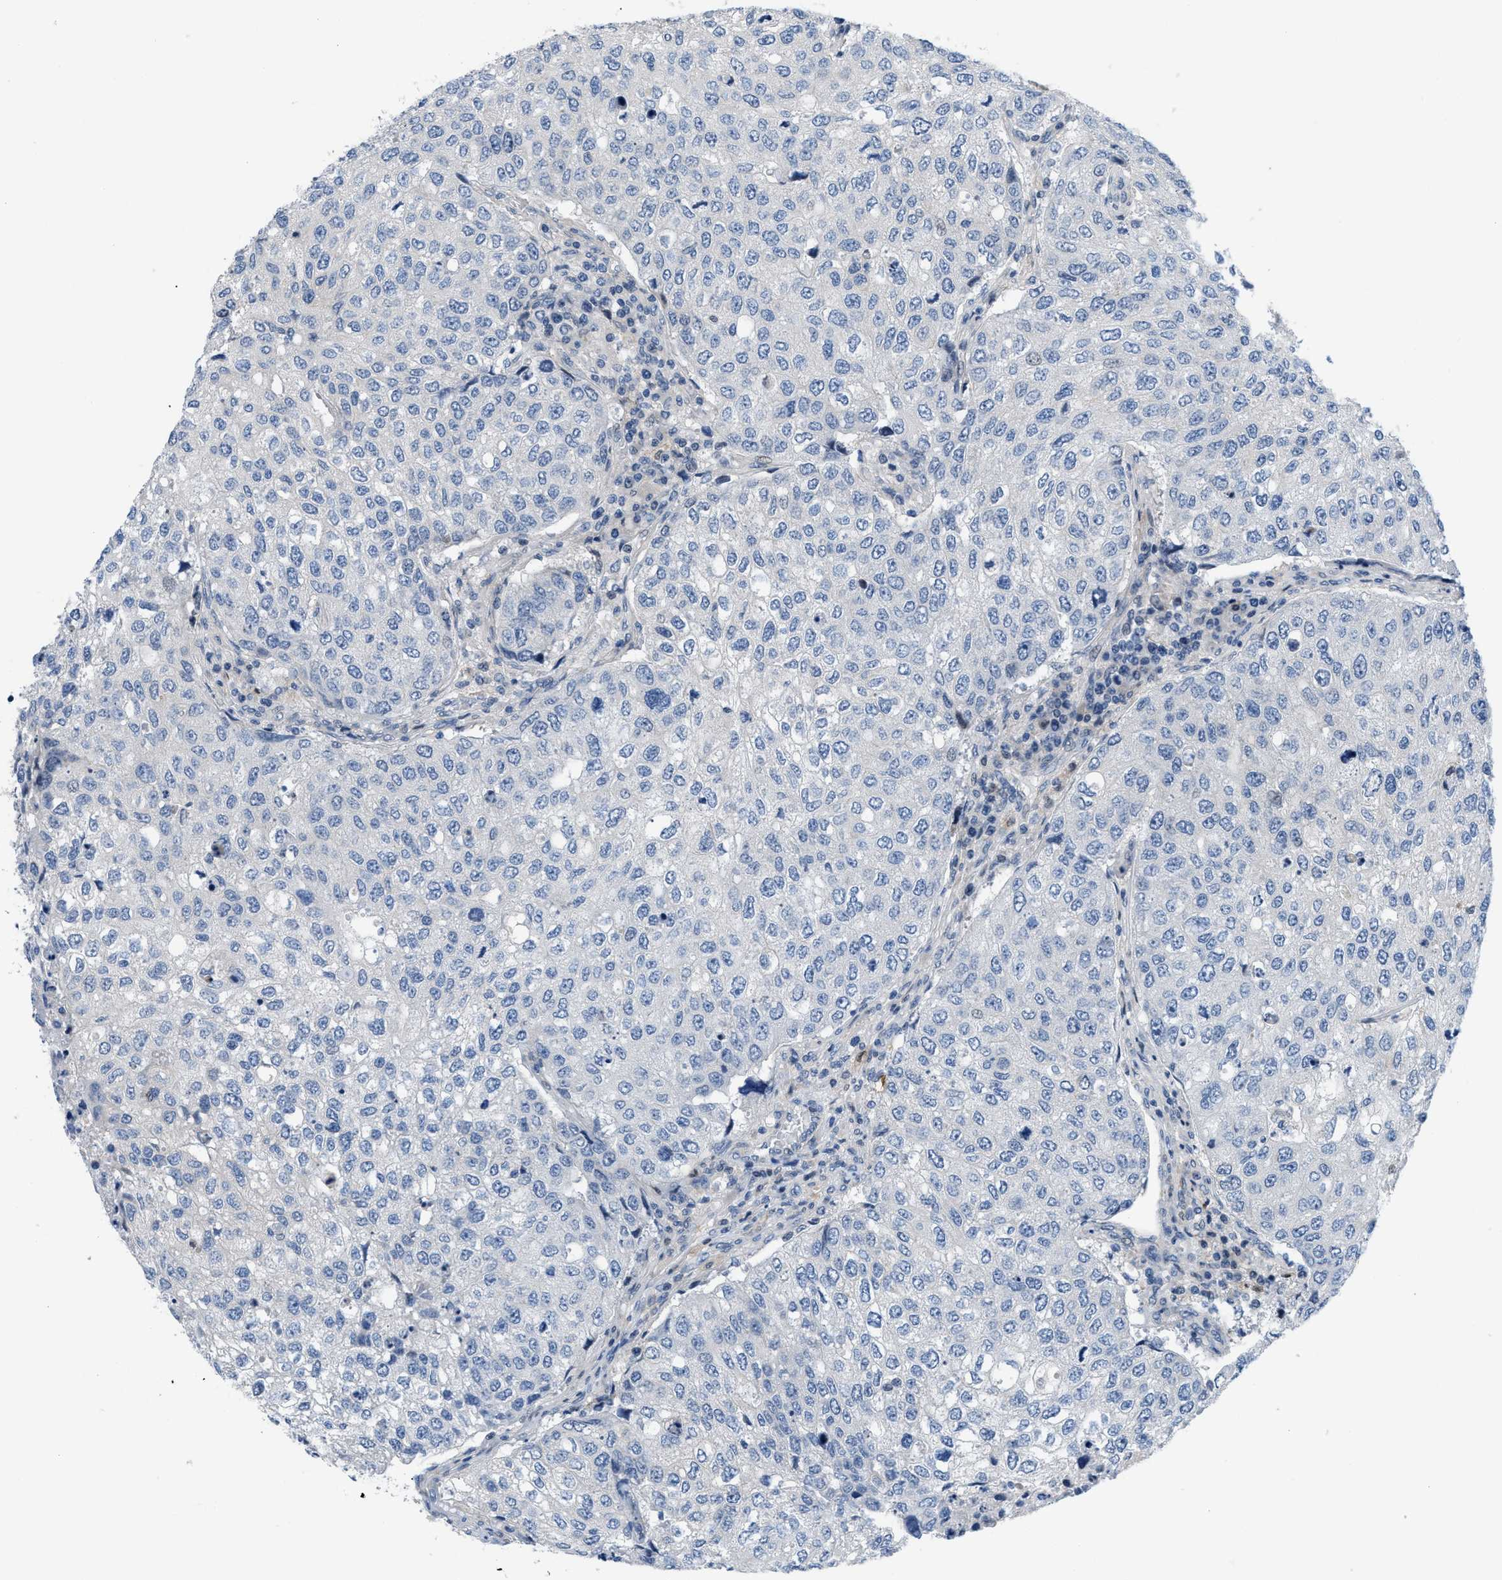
{"staining": {"intensity": "negative", "quantity": "none", "location": "none"}, "tissue": "urothelial cancer", "cell_type": "Tumor cells", "image_type": "cancer", "snomed": [{"axis": "morphology", "description": "Urothelial carcinoma, High grade"}, {"axis": "topography", "description": "Lymph node"}, {"axis": "topography", "description": "Urinary bladder"}], "caption": "Protein analysis of urothelial cancer displays no significant positivity in tumor cells.", "gene": "FDCSP", "patient": {"sex": "male", "age": 51}}